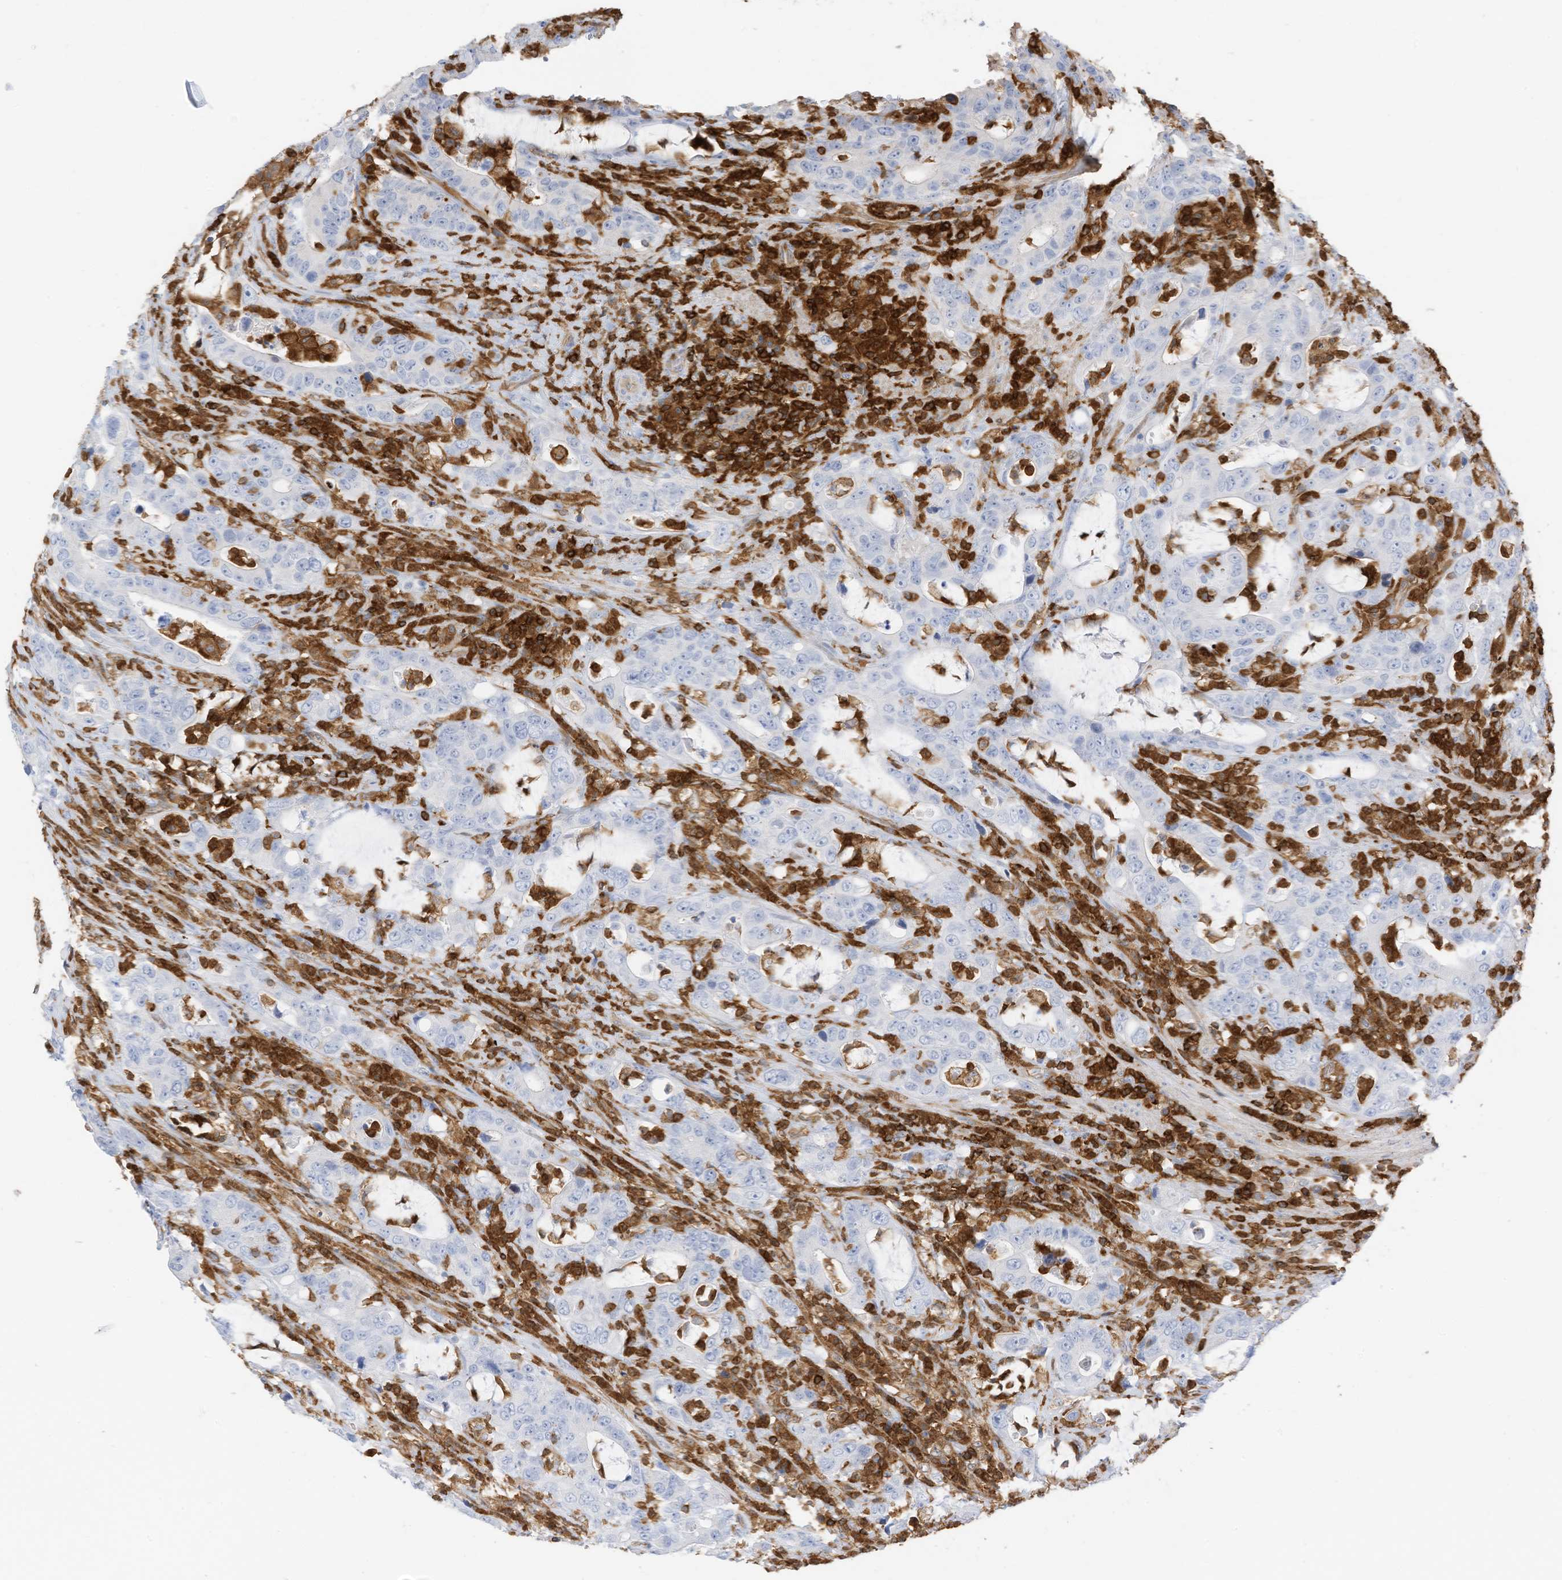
{"staining": {"intensity": "negative", "quantity": "none", "location": "none"}, "tissue": "colorectal cancer", "cell_type": "Tumor cells", "image_type": "cancer", "snomed": [{"axis": "morphology", "description": "Adenocarcinoma, NOS"}, {"axis": "topography", "description": "Colon"}], "caption": "DAB (3,3'-diaminobenzidine) immunohistochemical staining of colorectal cancer (adenocarcinoma) exhibits no significant positivity in tumor cells. The staining is performed using DAB brown chromogen with nuclei counter-stained in using hematoxylin.", "gene": "ARHGAP25", "patient": {"sex": "female", "age": 75}}